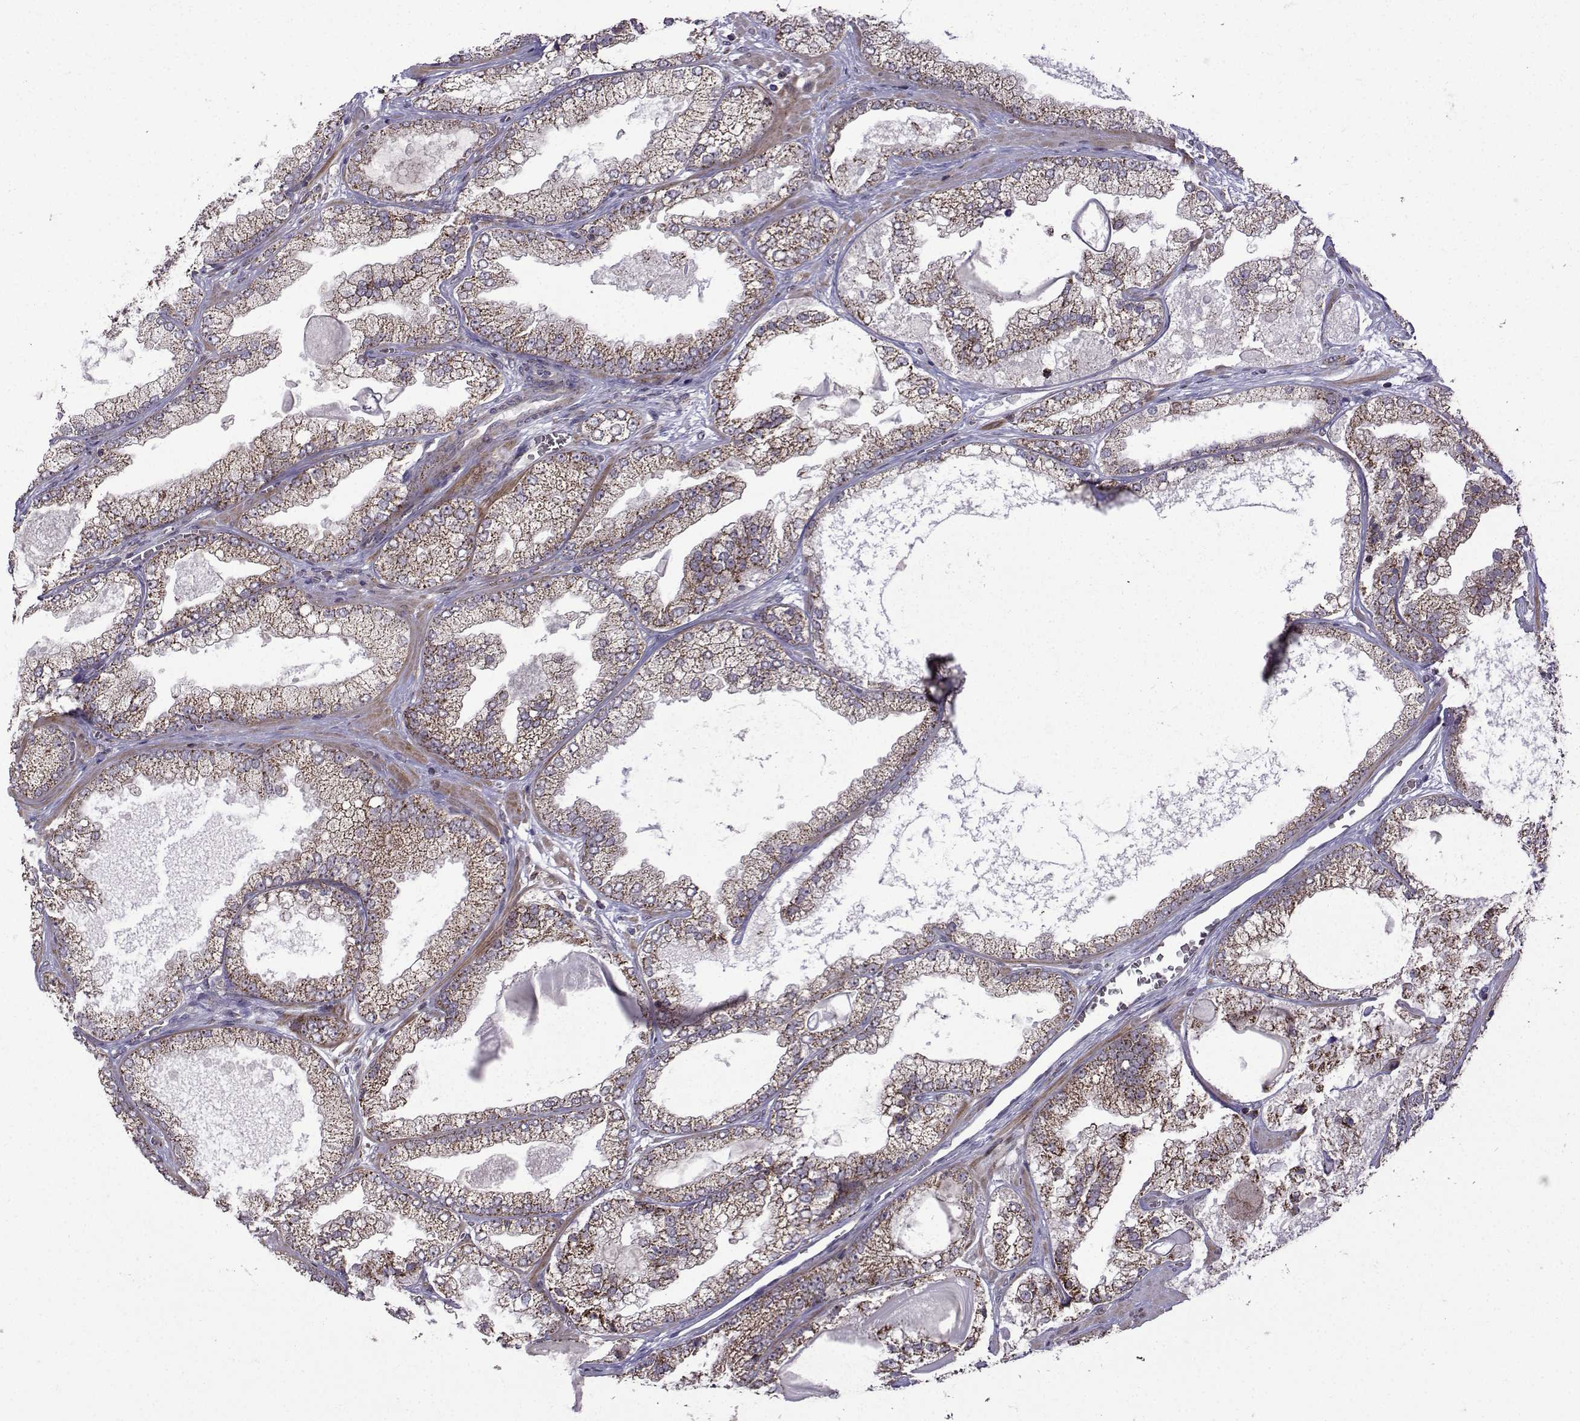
{"staining": {"intensity": "moderate", "quantity": "25%-75%", "location": "cytoplasmic/membranous"}, "tissue": "prostate cancer", "cell_type": "Tumor cells", "image_type": "cancer", "snomed": [{"axis": "morphology", "description": "Adenocarcinoma, Low grade"}, {"axis": "topography", "description": "Prostate"}], "caption": "Approximately 25%-75% of tumor cells in human prostate cancer reveal moderate cytoplasmic/membranous protein positivity as visualized by brown immunohistochemical staining.", "gene": "TAB2", "patient": {"sex": "male", "age": 57}}